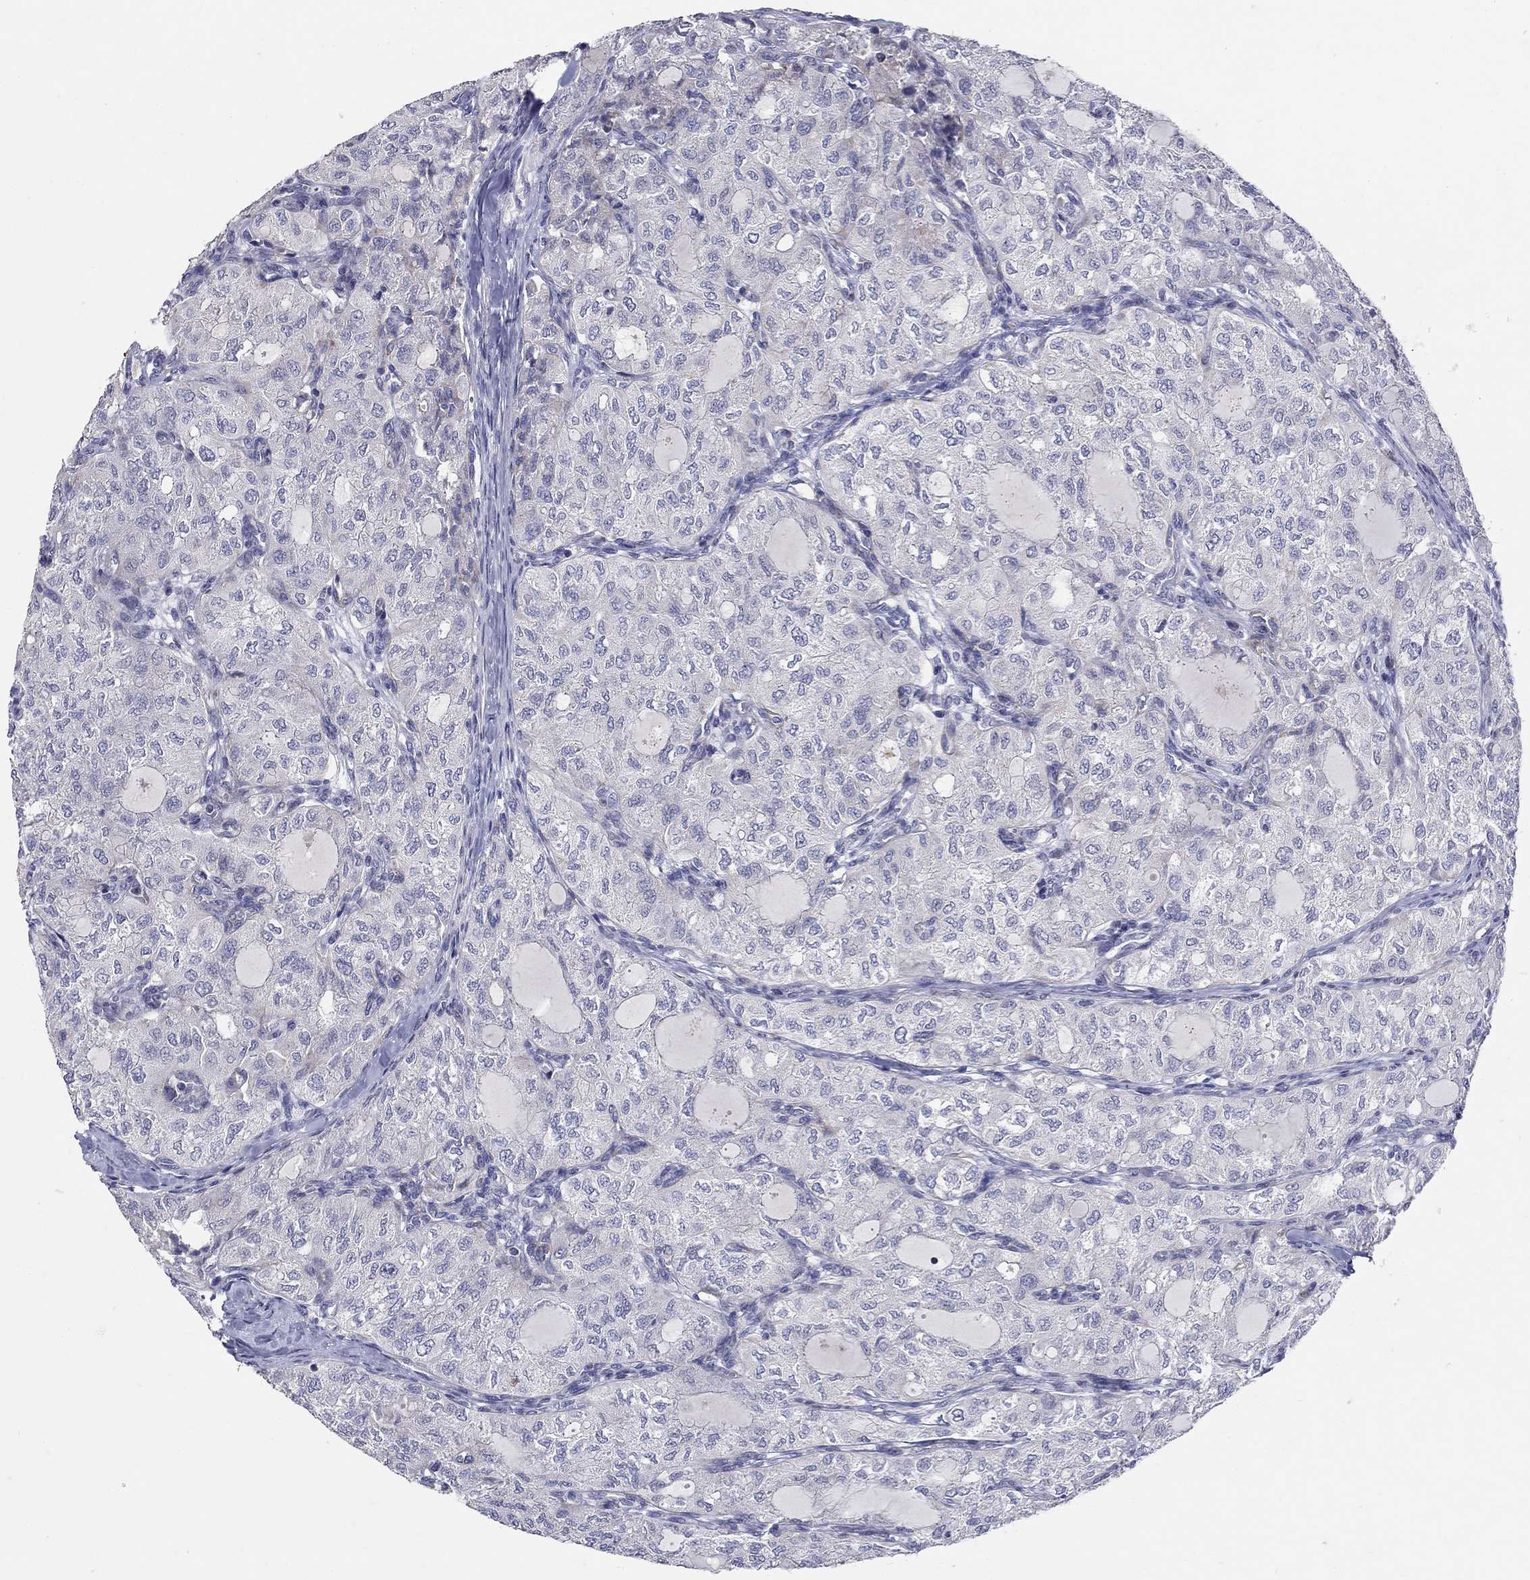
{"staining": {"intensity": "negative", "quantity": "none", "location": "none"}, "tissue": "thyroid cancer", "cell_type": "Tumor cells", "image_type": "cancer", "snomed": [{"axis": "morphology", "description": "Follicular adenoma carcinoma, NOS"}, {"axis": "topography", "description": "Thyroid gland"}], "caption": "Immunohistochemical staining of thyroid cancer (follicular adenoma carcinoma) shows no significant positivity in tumor cells.", "gene": "HMX2", "patient": {"sex": "male", "age": 75}}